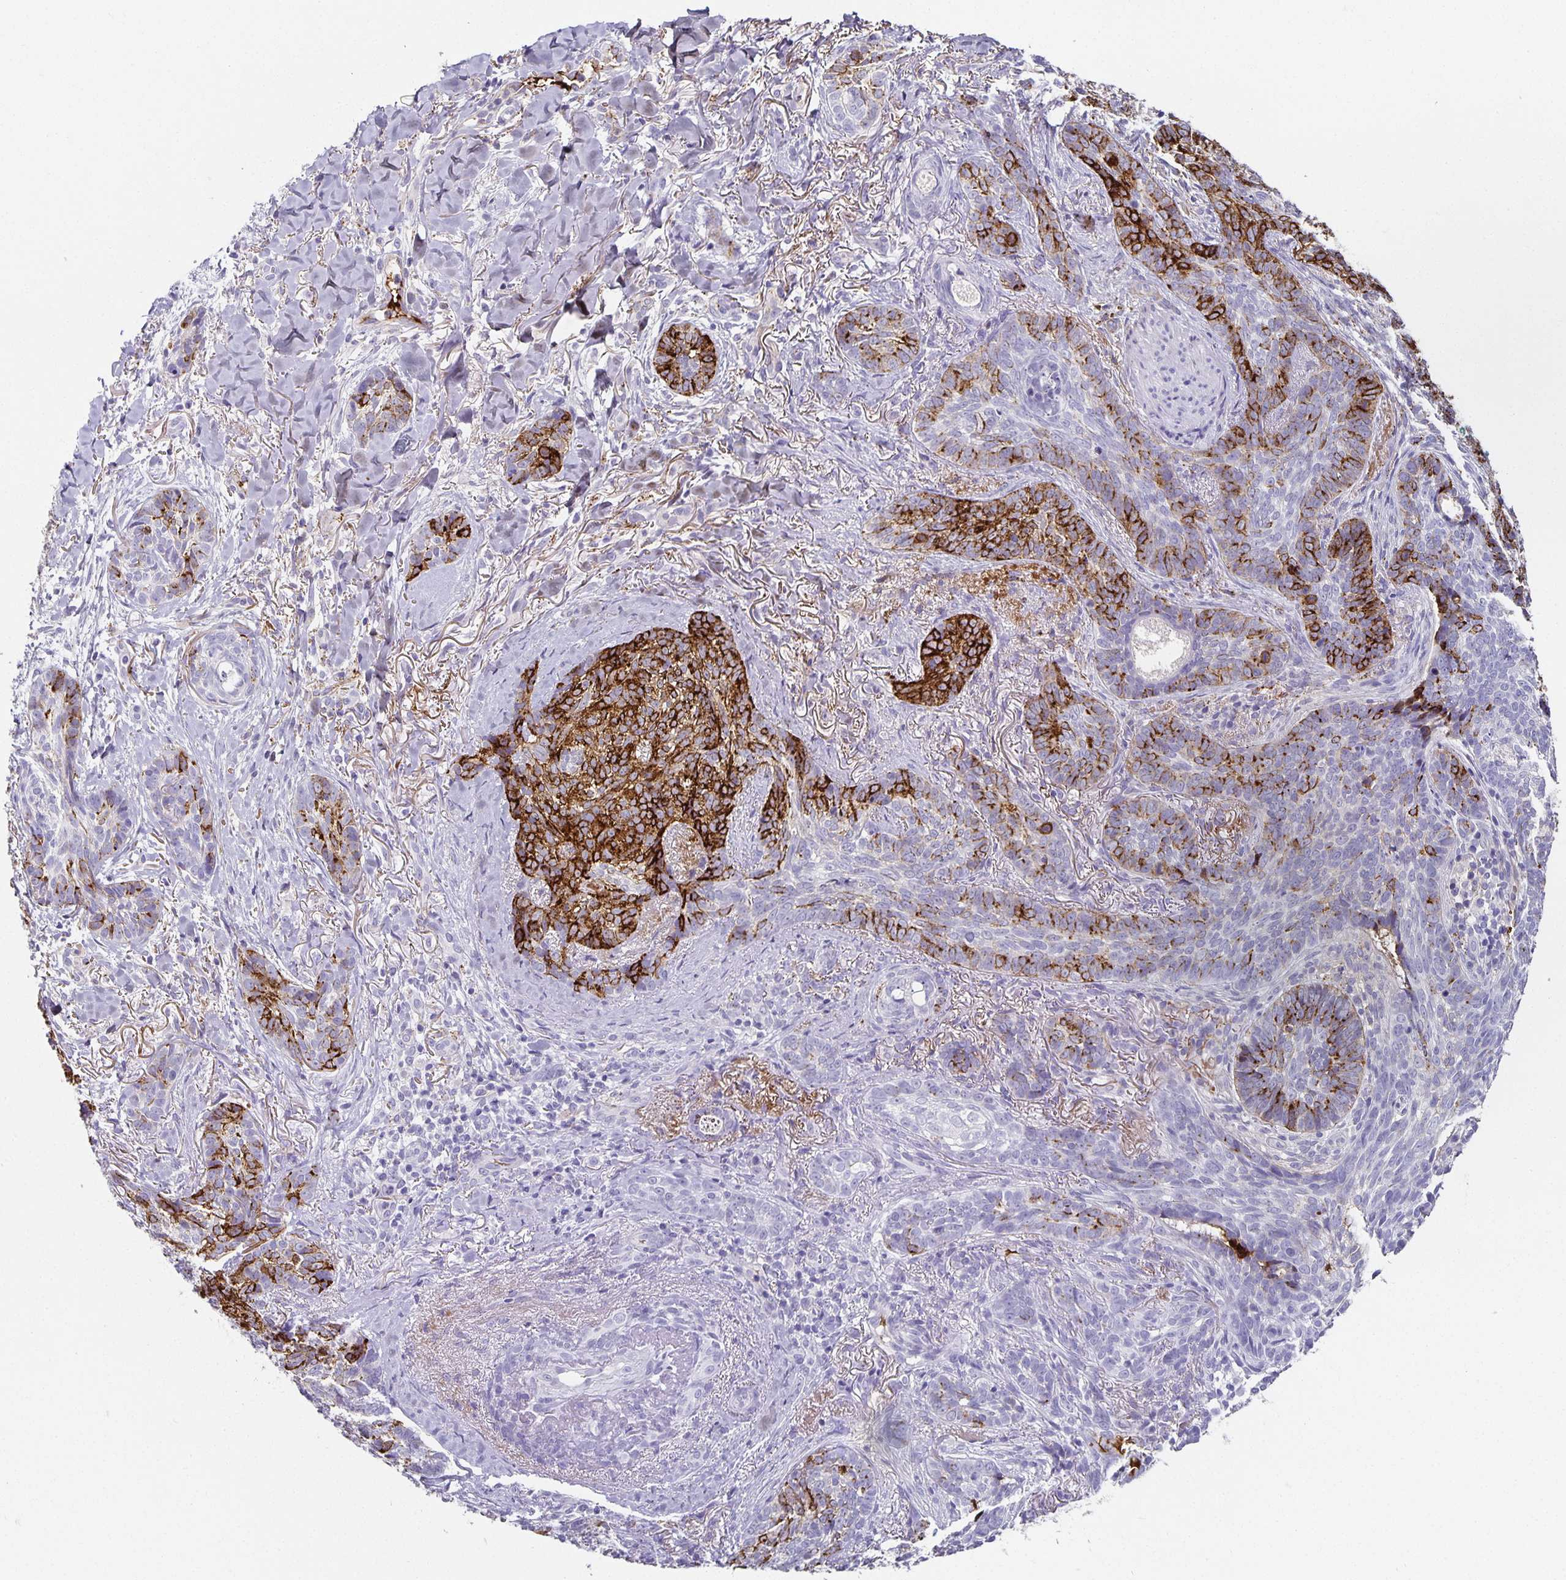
{"staining": {"intensity": "strong", "quantity": "25%-75%", "location": "cytoplasmic/membranous"}, "tissue": "skin cancer", "cell_type": "Tumor cells", "image_type": "cancer", "snomed": [{"axis": "morphology", "description": "Basal cell carcinoma"}, {"axis": "topography", "description": "Skin"}, {"axis": "topography", "description": "Skin of face"}], "caption": "Skin basal cell carcinoma tissue displays strong cytoplasmic/membranous staining in approximately 25%-75% of tumor cells, visualized by immunohistochemistry.", "gene": "CHGA", "patient": {"sex": "male", "age": 88}}